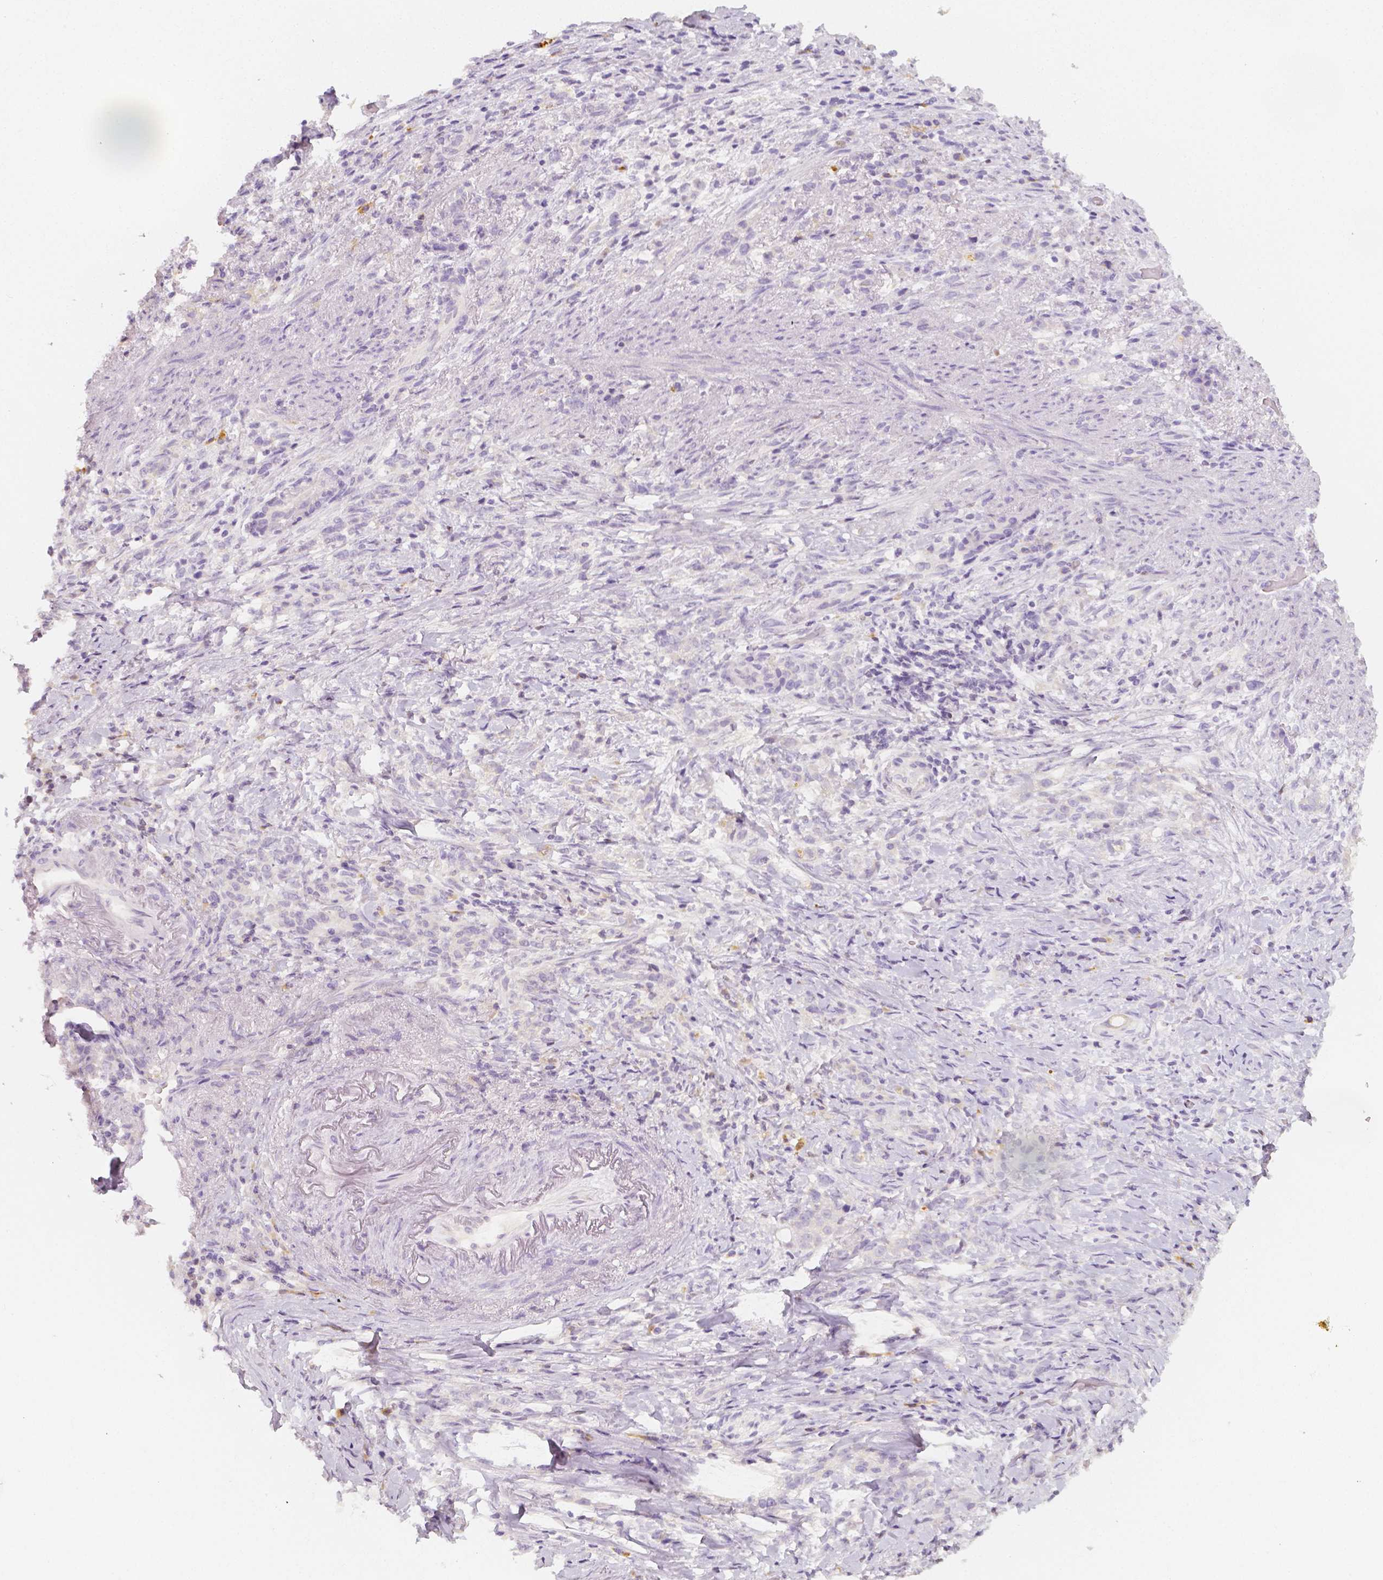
{"staining": {"intensity": "negative", "quantity": "none", "location": "none"}, "tissue": "stomach cancer", "cell_type": "Tumor cells", "image_type": "cancer", "snomed": [{"axis": "morphology", "description": "Adenocarcinoma, NOS"}, {"axis": "topography", "description": "Stomach, lower"}], "caption": "The histopathology image reveals no significant positivity in tumor cells of stomach adenocarcinoma.", "gene": "BATF", "patient": {"sex": "male", "age": 88}}